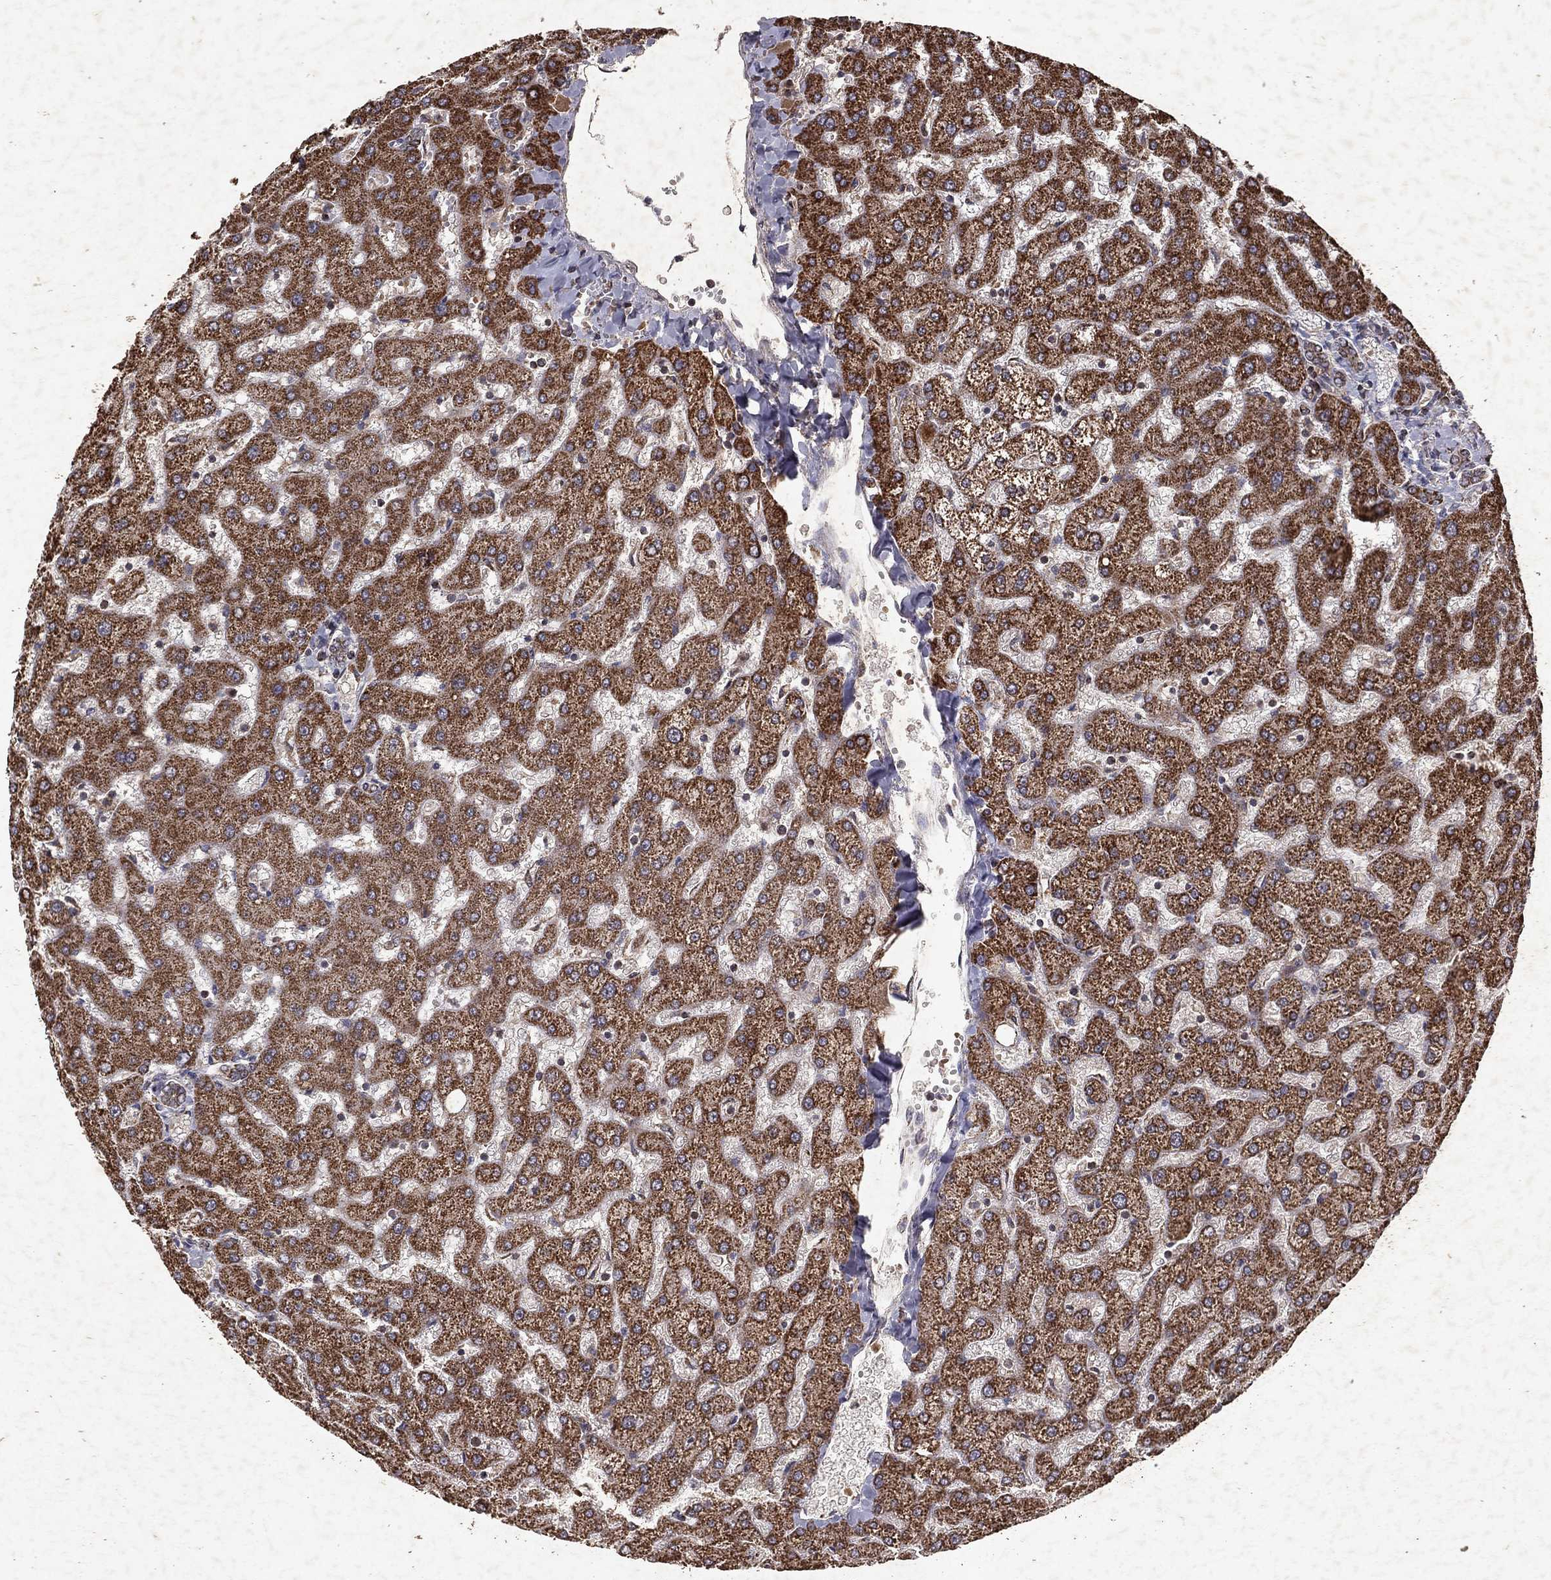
{"staining": {"intensity": "negative", "quantity": "none", "location": "none"}, "tissue": "liver", "cell_type": "Cholangiocytes", "image_type": "normal", "snomed": [{"axis": "morphology", "description": "Normal tissue, NOS"}, {"axis": "topography", "description": "Liver"}], "caption": "This histopathology image is of benign liver stained with immunohistochemistry (IHC) to label a protein in brown with the nuclei are counter-stained blue. There is no positivity in cholangiocytes. Brightfield microscopy of IHC stained with DAB (brown) and hematoxylin (blue), captured at high magnification.", "gene": "PYROXD2", "patient": {"sex": "female", "age": 50}}